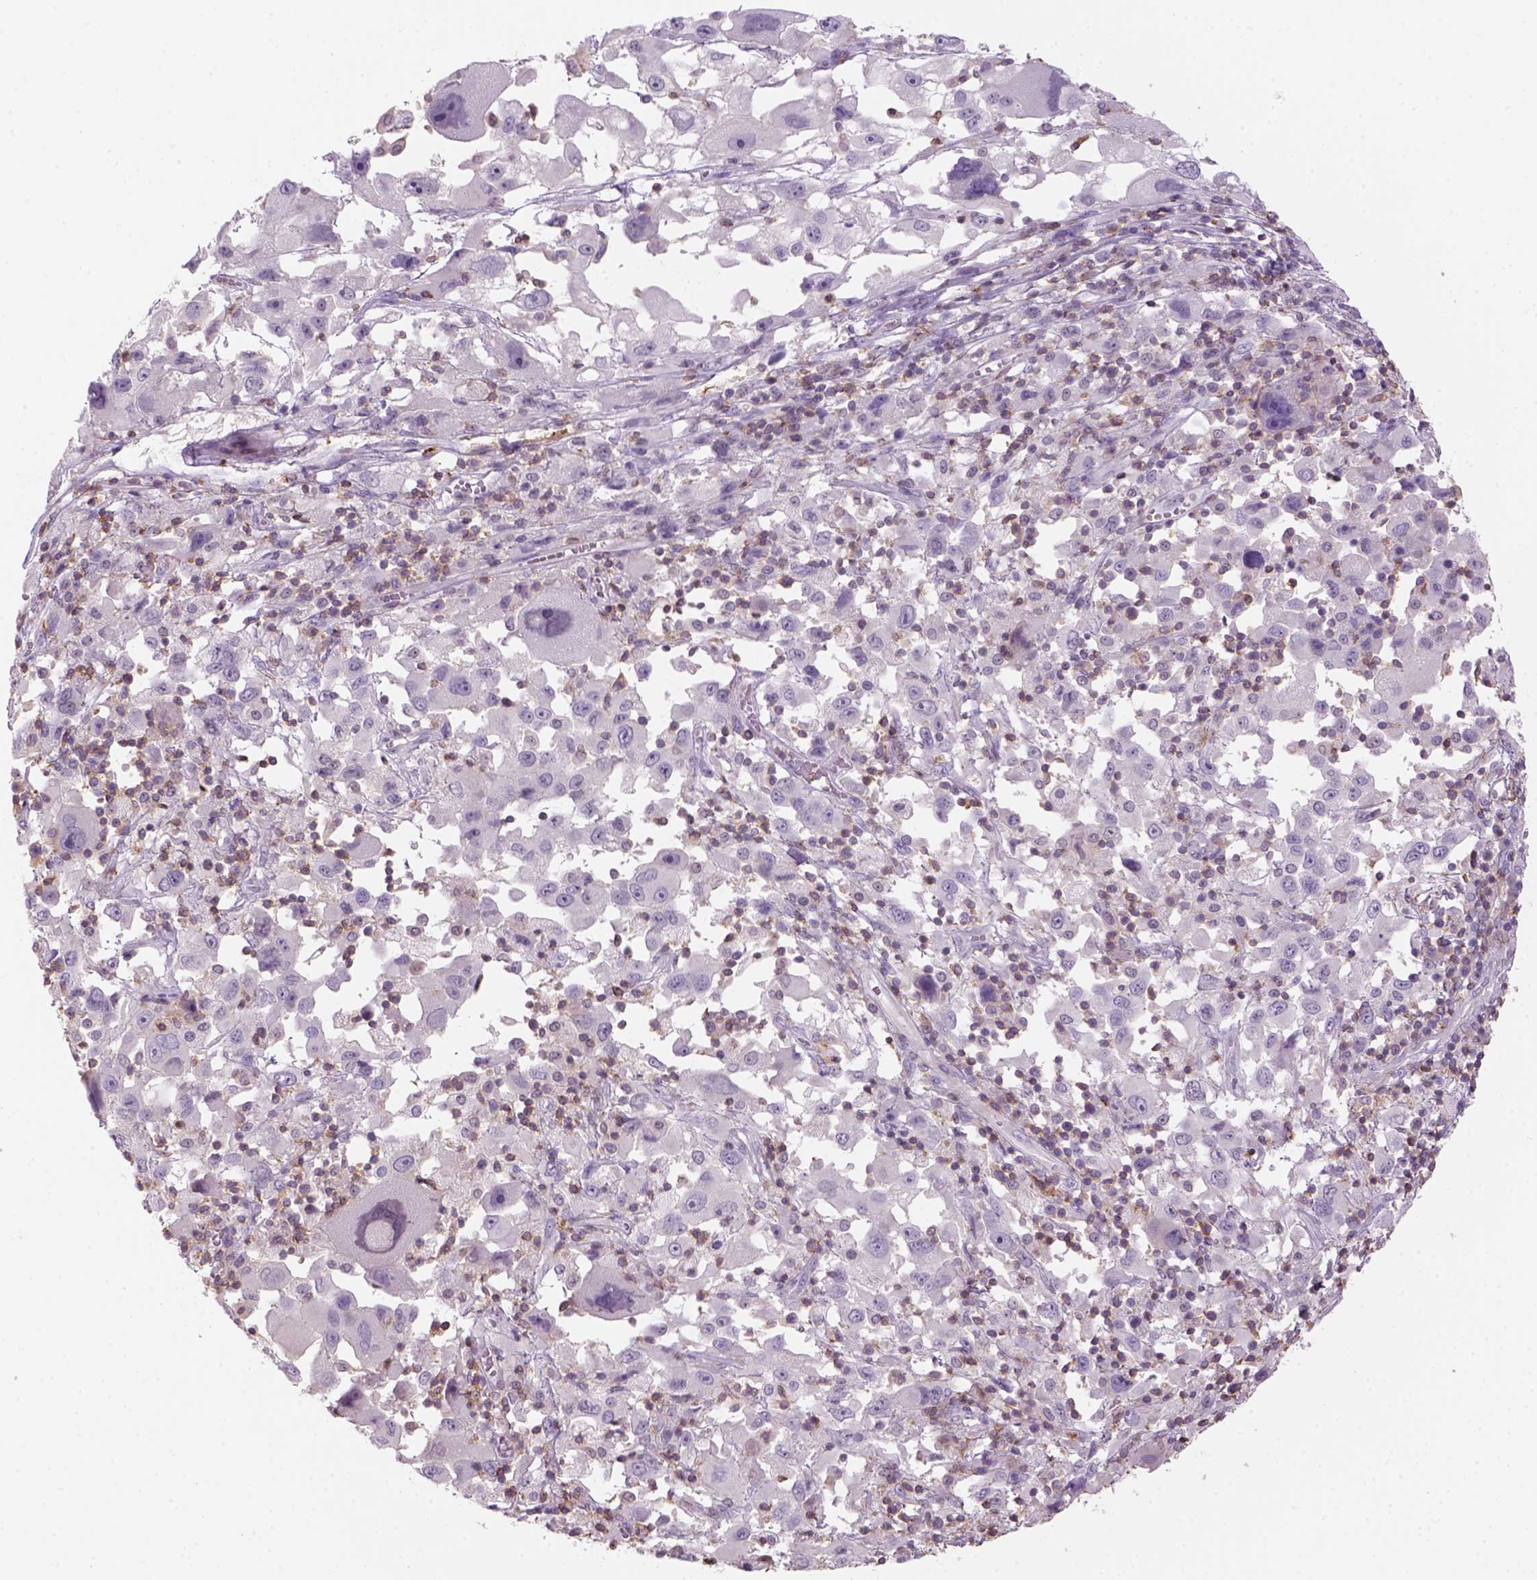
{"staining": {"intensity": "negative", "quantity": "none", "location": "none"}, "tissue": "melanoma", "cell_type": "Tumor cells", "image_type": "cancer", "snomed": [{"axis": "morphology", "description": "Malignant melanoma, Metastatic site"}, {"axis": "topography", "description": "Soft tissue"}], "caption": "Immunohistochemistry (IHC) image of malignant melanoma (metastatic site) stained for a protein (brown), which exhibits no staining in tumor cells.", "gene": "GOT1", "patient": {"sex": "male", "age": 50}}